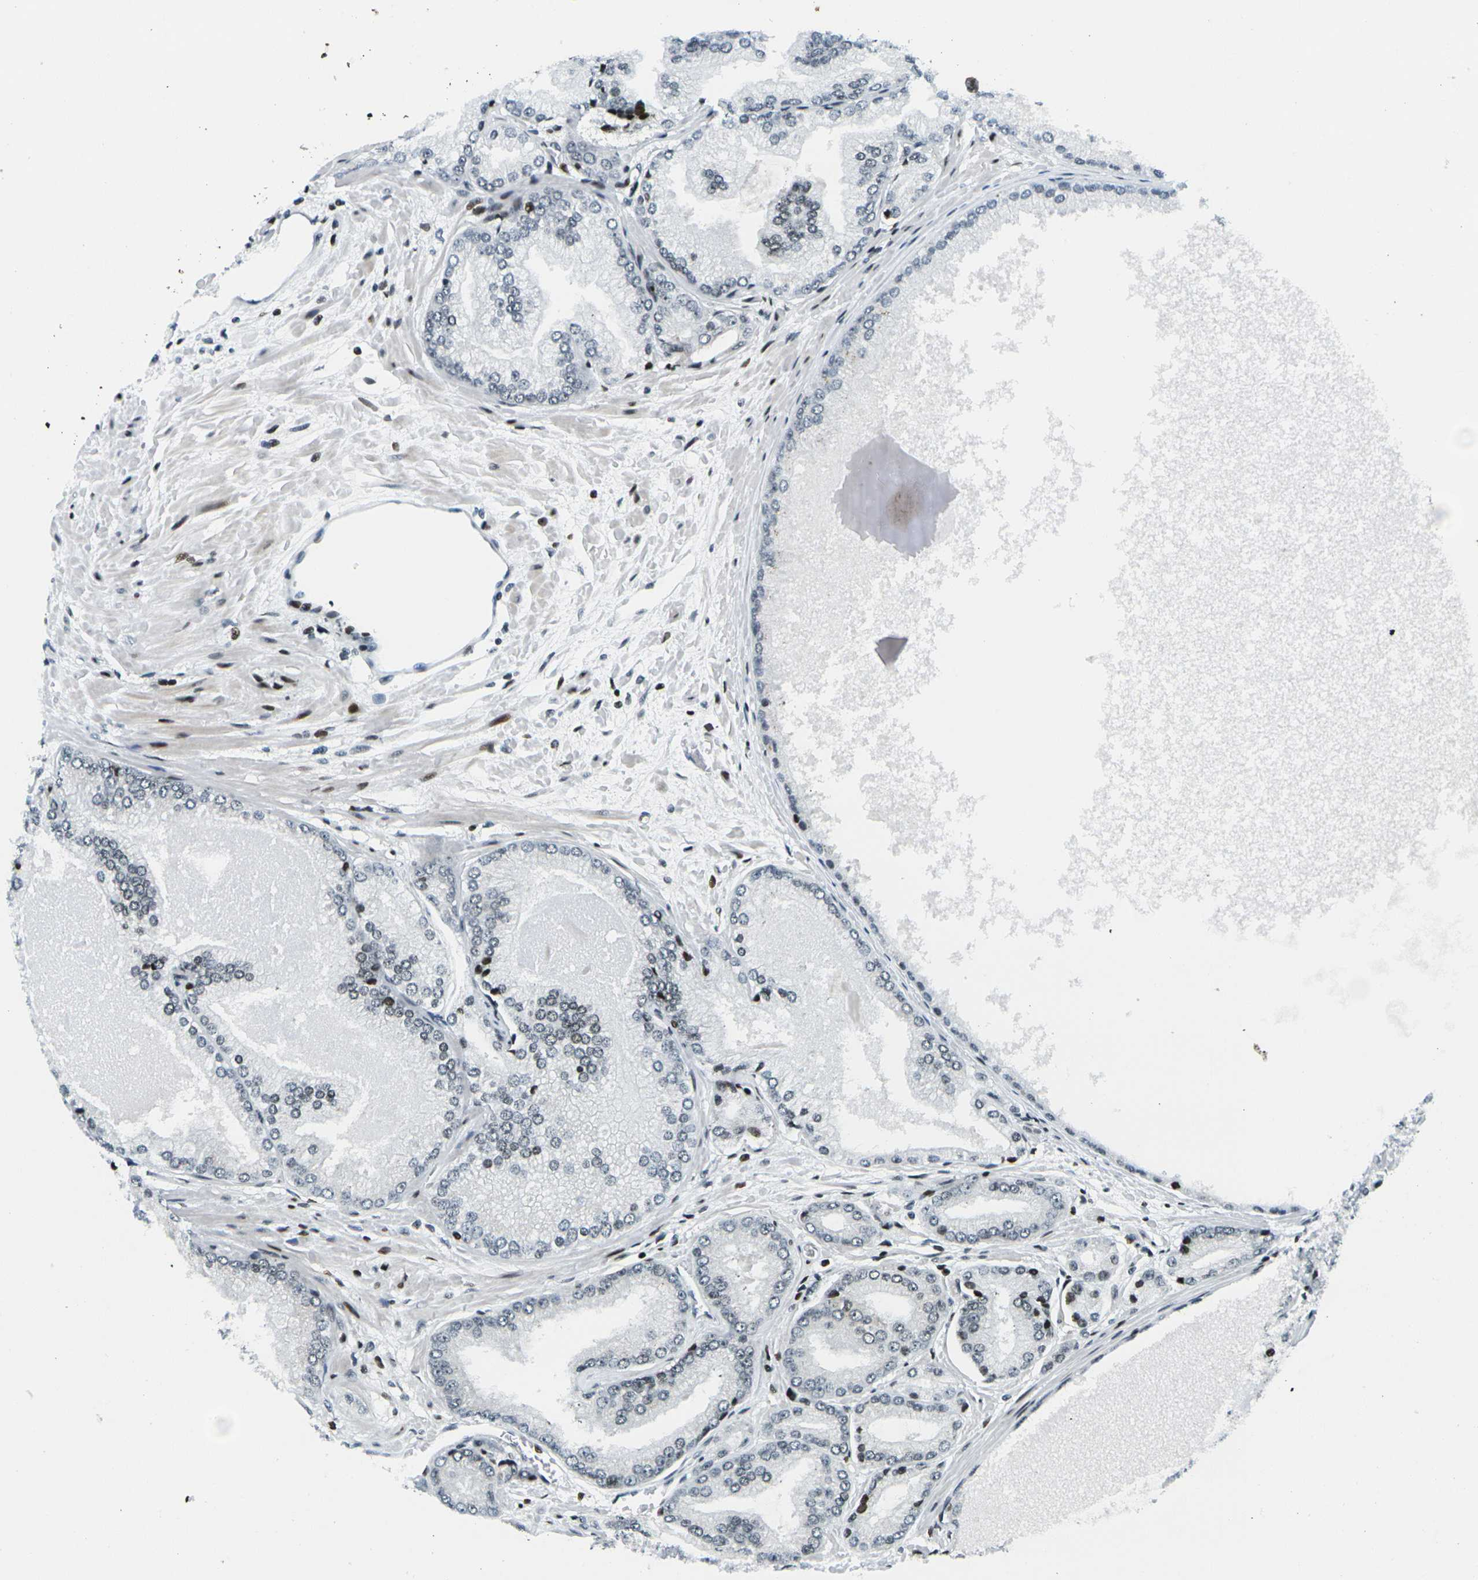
{"staining": {"intensity": "moderate", "quantity": "25%-75%", "location": "nuclear"}, "tissue": "prostate cancer", "cell_type": "Tumor cells", "image_type": "cancer", "snomed": [{"axis": "morphology", "description": "Adenocarcinoma, High grade"}, {"axis": "topography", "description": "Prostate"}], "caption": "About 25%-75% of tumor cells in prostate high-grade adenocarcinoma display moderate nuclear protein expression as visualized by brown immunohistochemical staining.", "gene": "H3-3A", "patient": {"sex": "male", "age": 59}}